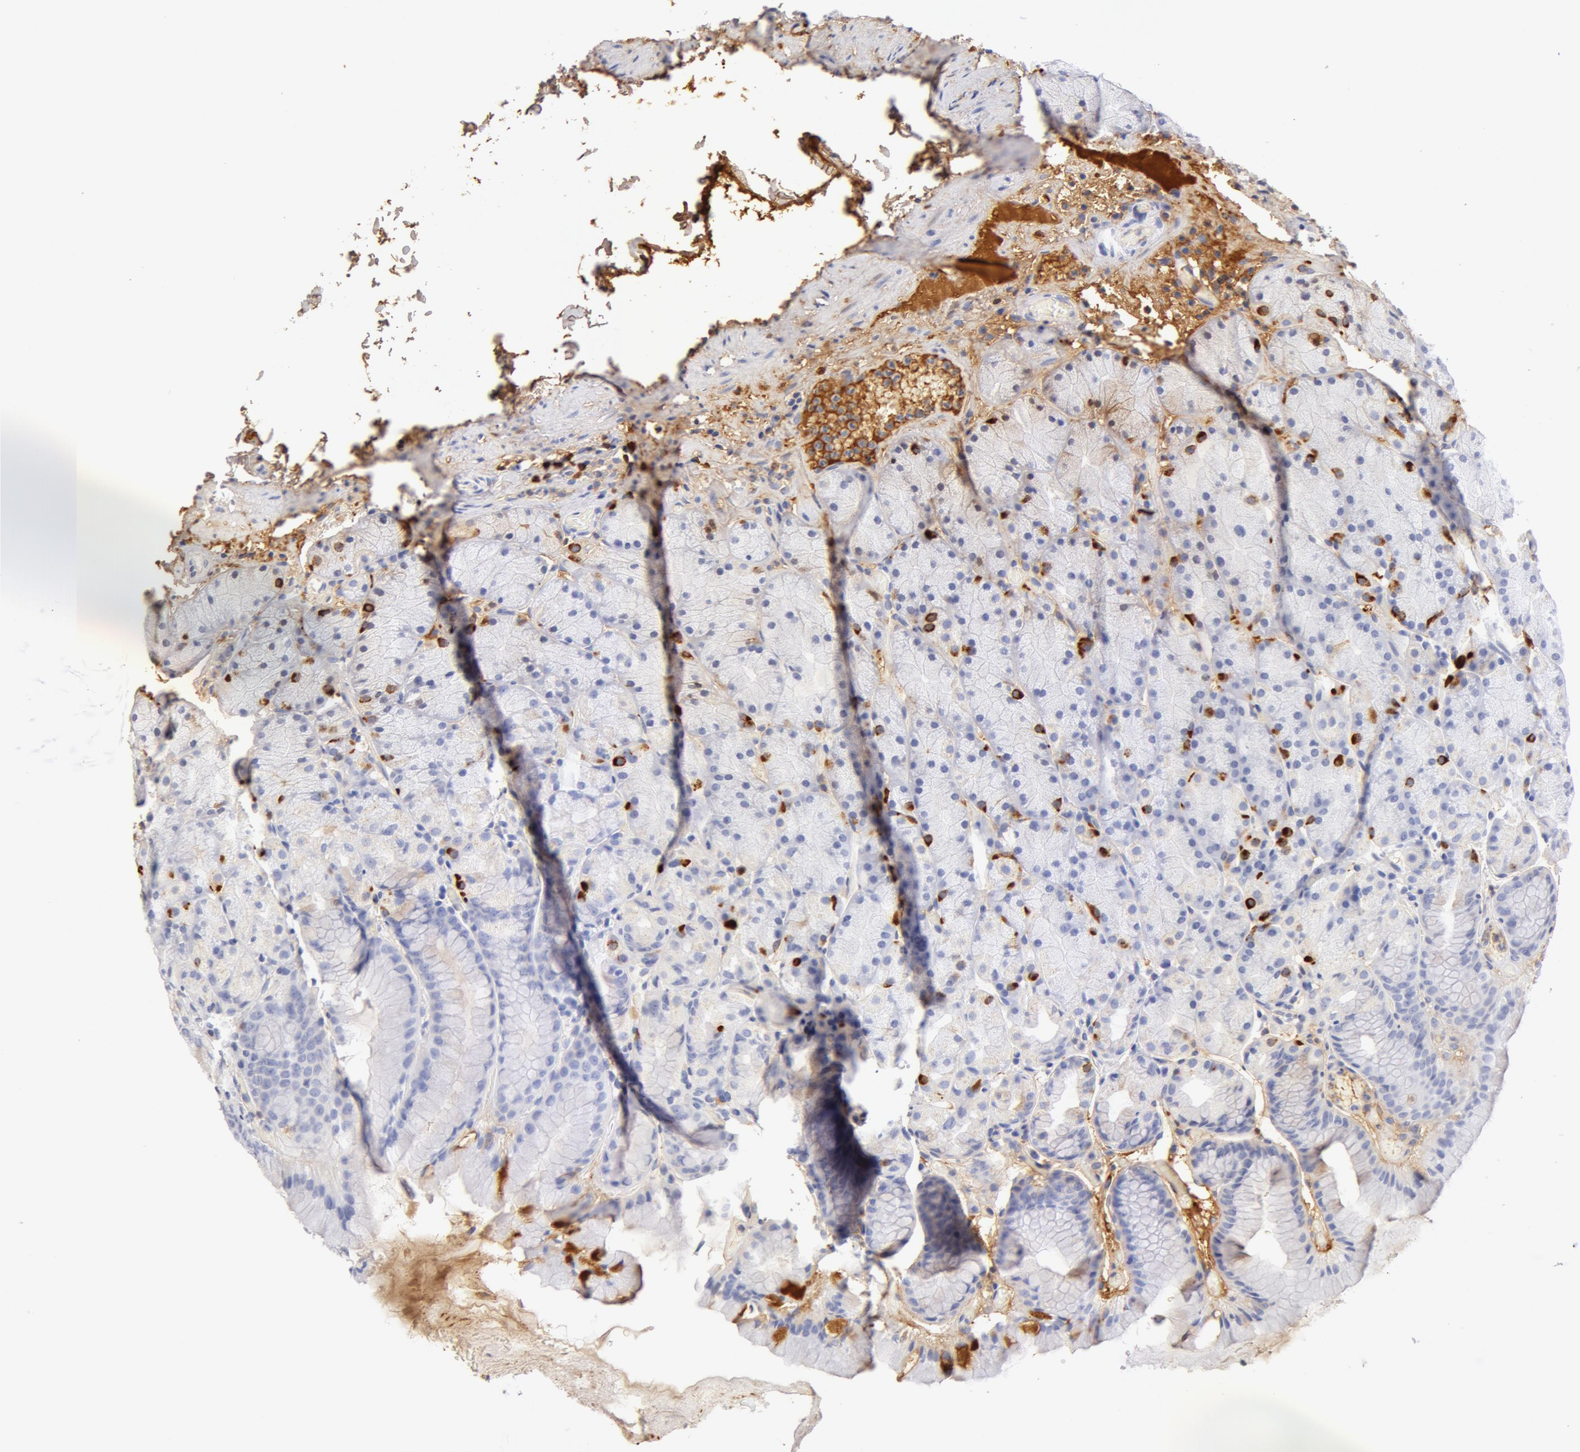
{"staining": {"intensity": "strong", "quantity": "<25%", "location": "cytoplasmic/membranous"}, "tissue": "stomach", "cell_type": "Glandular cells", "image_type": "normal", "snomed": [{"axis": "morphology", "description": "Normal tissue, NOS"}, {"axis": "topography", "description": "Stomach, upper"}], "caption": "Brown immunohistochemical staining in unremarkable human stomach demonstrates strong cytoplasmic/membranous expression in approximately <25% of glandular cells. (DAB (3,3'-diaminobenzidine) IHC, brown staining for protein, blue staining for nuclei).", "gene": "GC", "patient": {"sex": "male", "age": 47}}